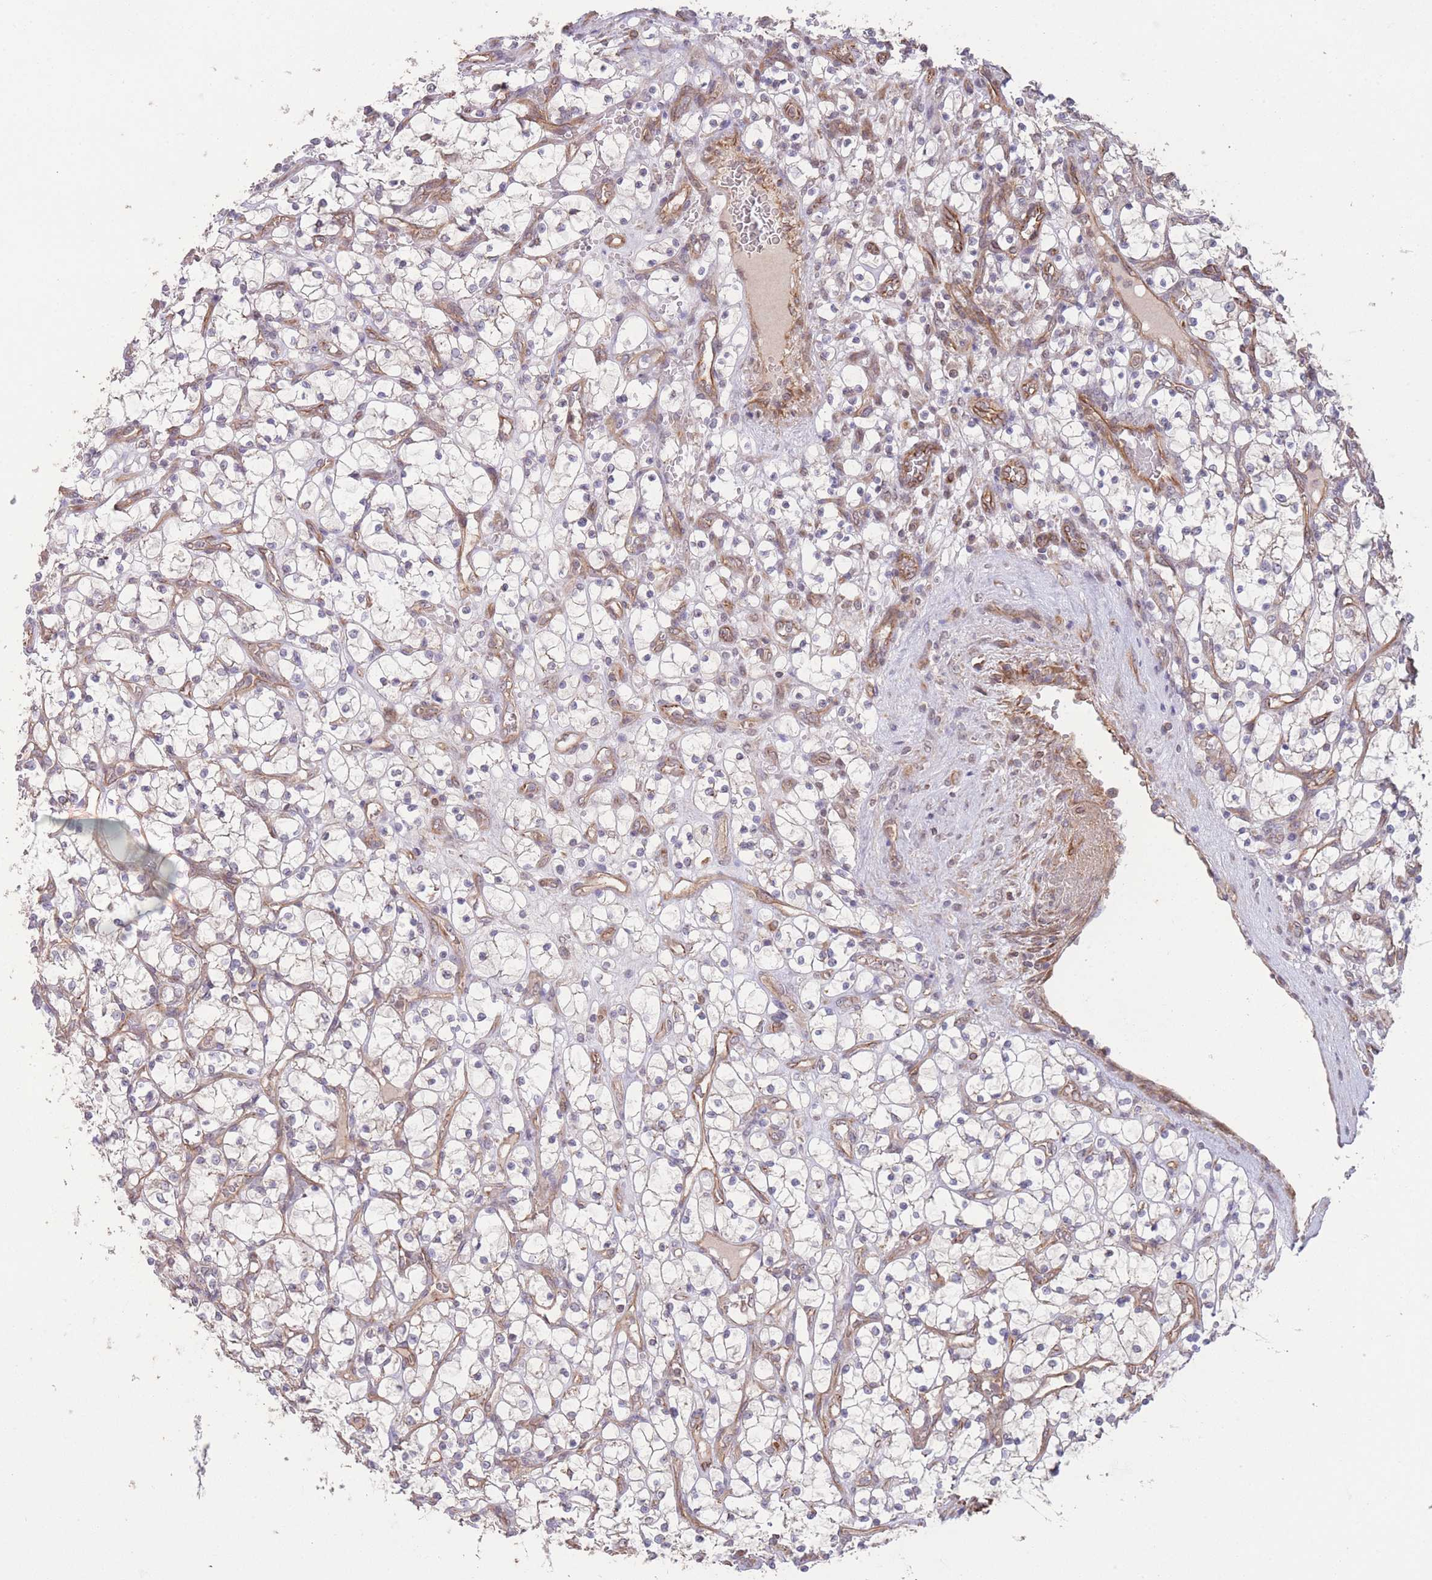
{"staining": {"intensity": "negative", "quantity": "none", "location": "none"}, "tissue": "renal cancer", "cell_type": "Tumor cells", "image_type": "cancer", "snomed": [{"axis": "morphology", "description": "Adenocarcinoma, NOS"}, {"axis": "topography", "description": "Kidney"}], "caption": "This is a photomicrograph of IHC staining of renal adenocarcinoma, which shows no staining in tumor cells. (DAB immunohistochemistry visualized using brightfield microscopy, high magnification).", "gene": "PXMP4", "patient": {"sex": "female", "age": 69}}